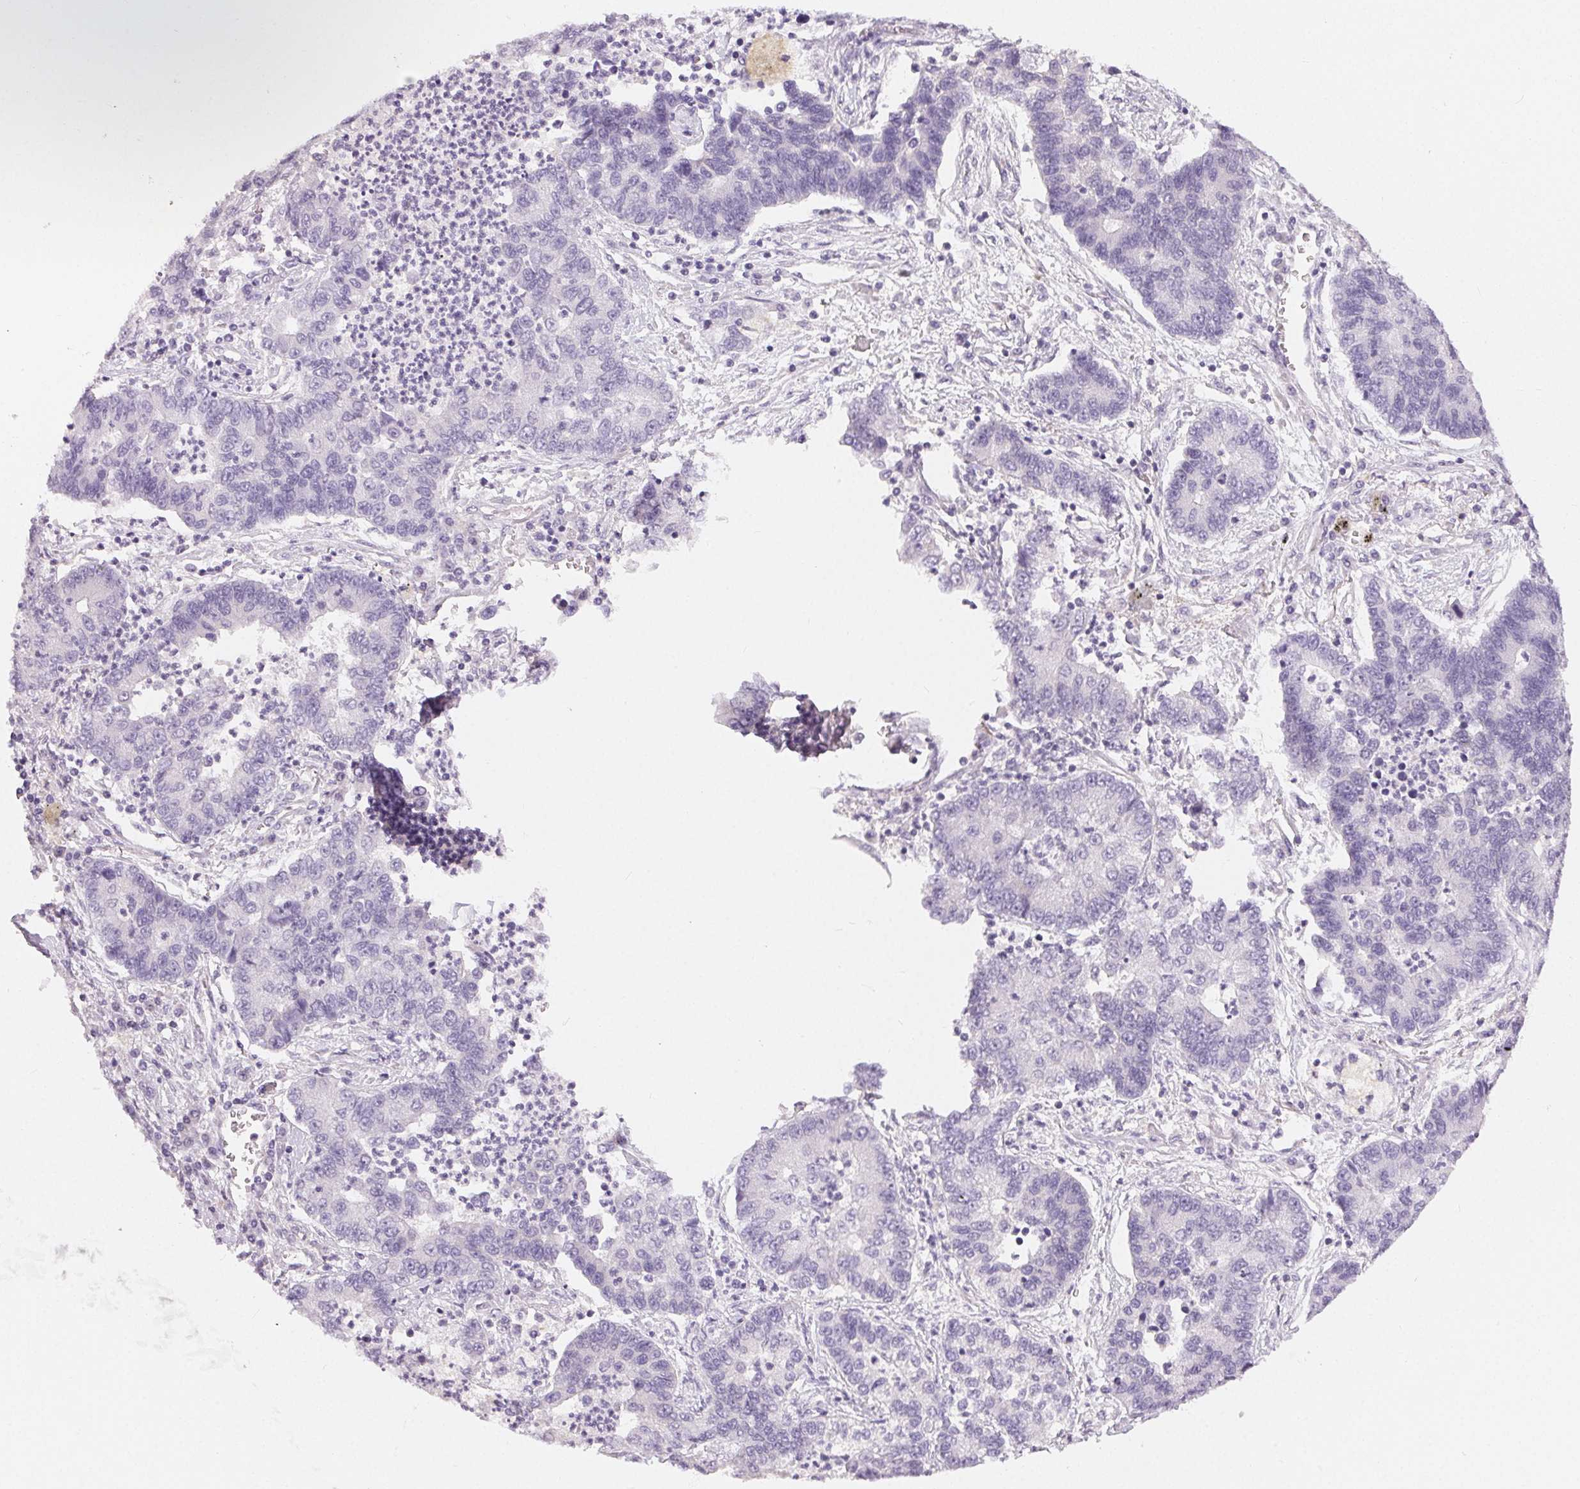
{"staining": {"intensity": "negative", "quantity": "none", "location": "none"}, "tissue": "lung cancer", "cell_type": "Tumor cells", "image_type": "cancer", "snomed": [{"axis": "morphology", "description": "Adenocarcinoma, NOS"}, {"axis": "topography", "description": "Lung"}], "caption": "Immunohistochemistry micrograph of neoplastic tissue: human lung adenocarcinoma stained with DAB demonstrates no significant protein expression in tumor cells. The staining is performed using DAB (3,3'-diaminobenzidine) brown chromogen with nuclei counter-stained in using hematoxylin.", "gene": "MIOX", "patient": {"sex": "female", "age": 57}}